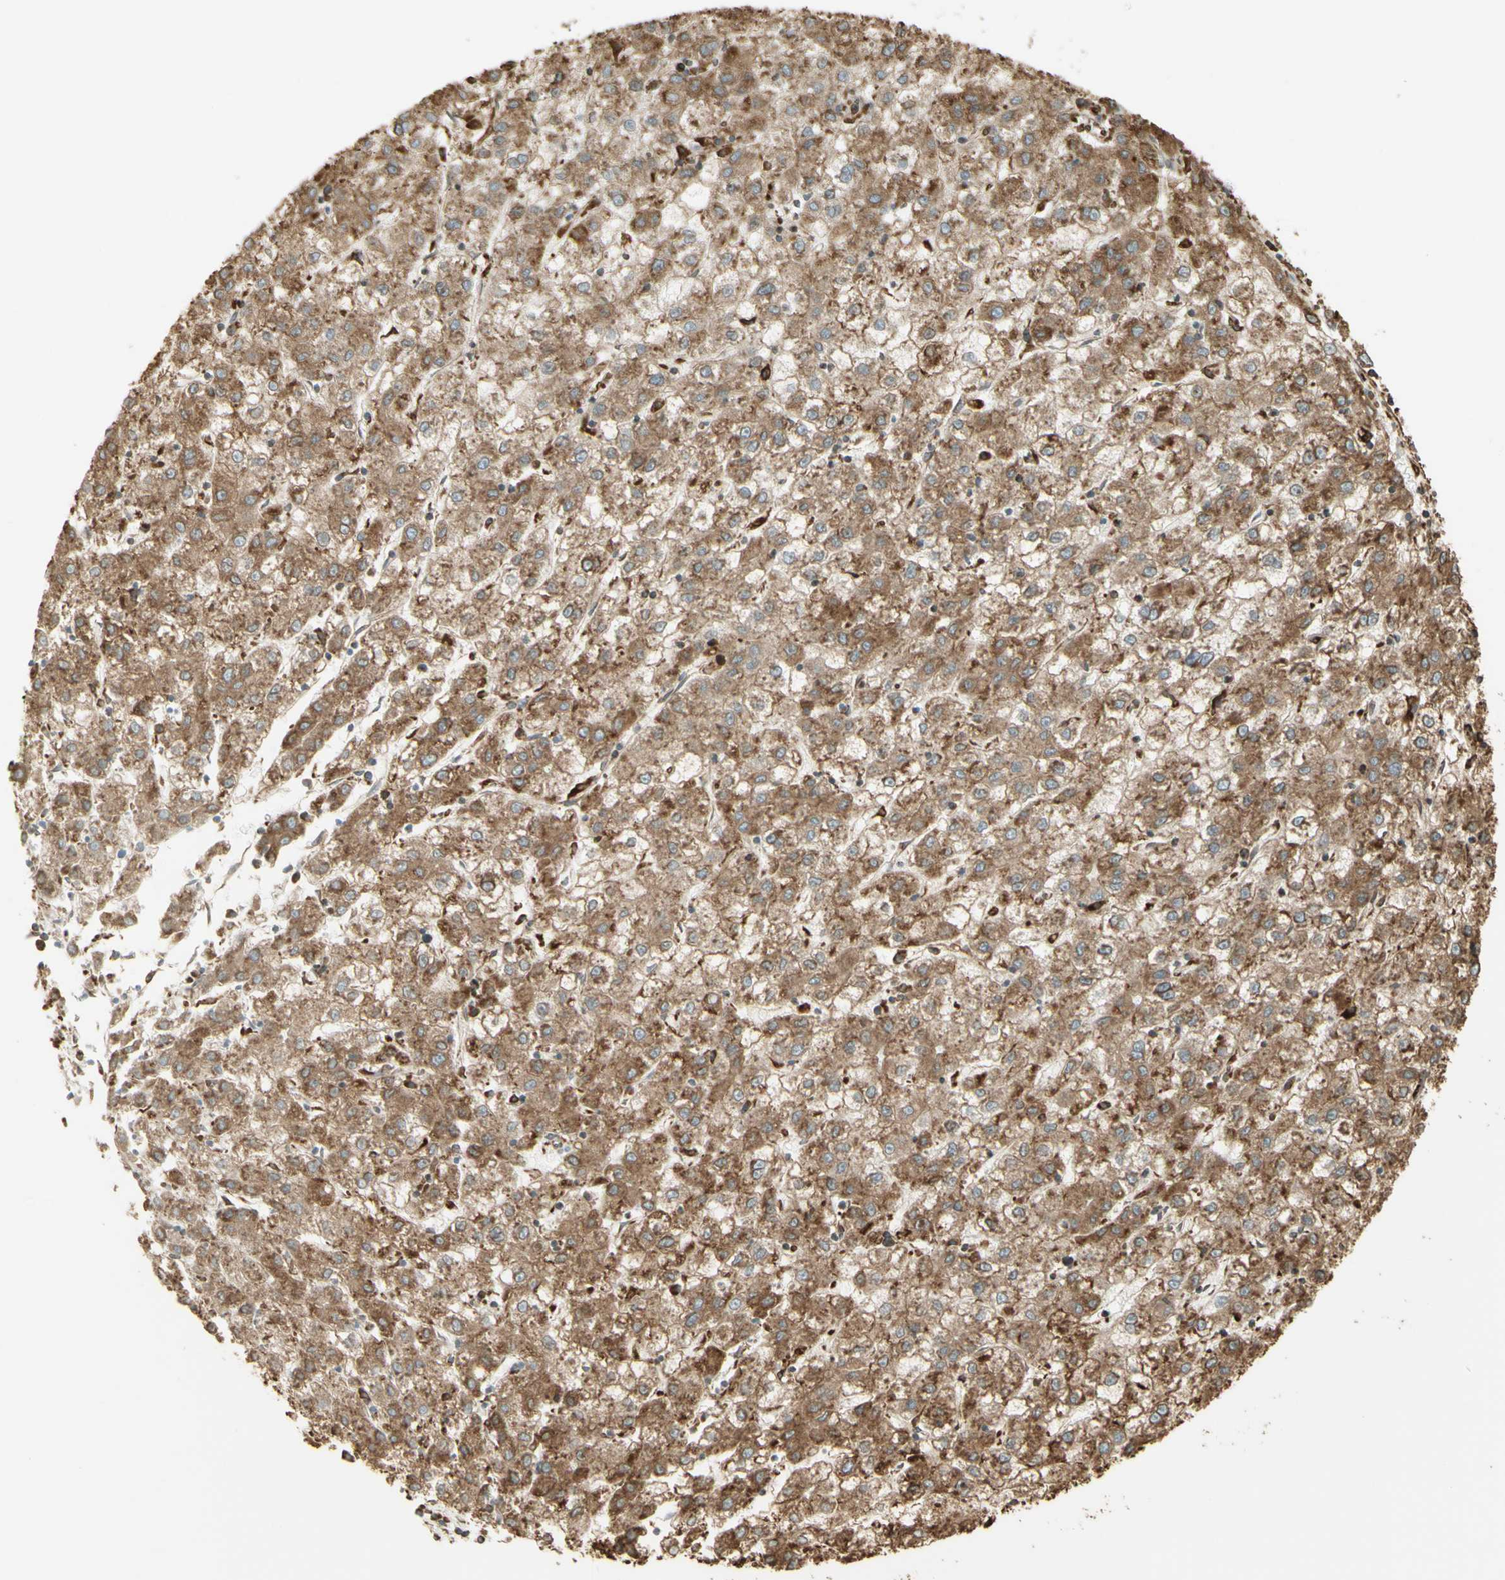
{"staining": {"intensity": "moderate", "quantity": "25%-75%", "location": "cytoplasmic/membranous"}, "tissue": "liver cancer", "cell_type": "Tumor cells", "image_type": "cancer", "snomed": [{"axis": "morphology", "description": "Carcinoma, Hepatocellular, NOS"}, {"axis": "topography", "description": "Liver"}], "caption": "This image demonstrates IHC staining of human liver cancer (hepatocellular carcinoma), with medium moderate cytoplasmic/membranous positivity in approximately 25%-75% of tumor cells.", "gene": "CANX", "patient": {"sex": "male", "age": 72}}